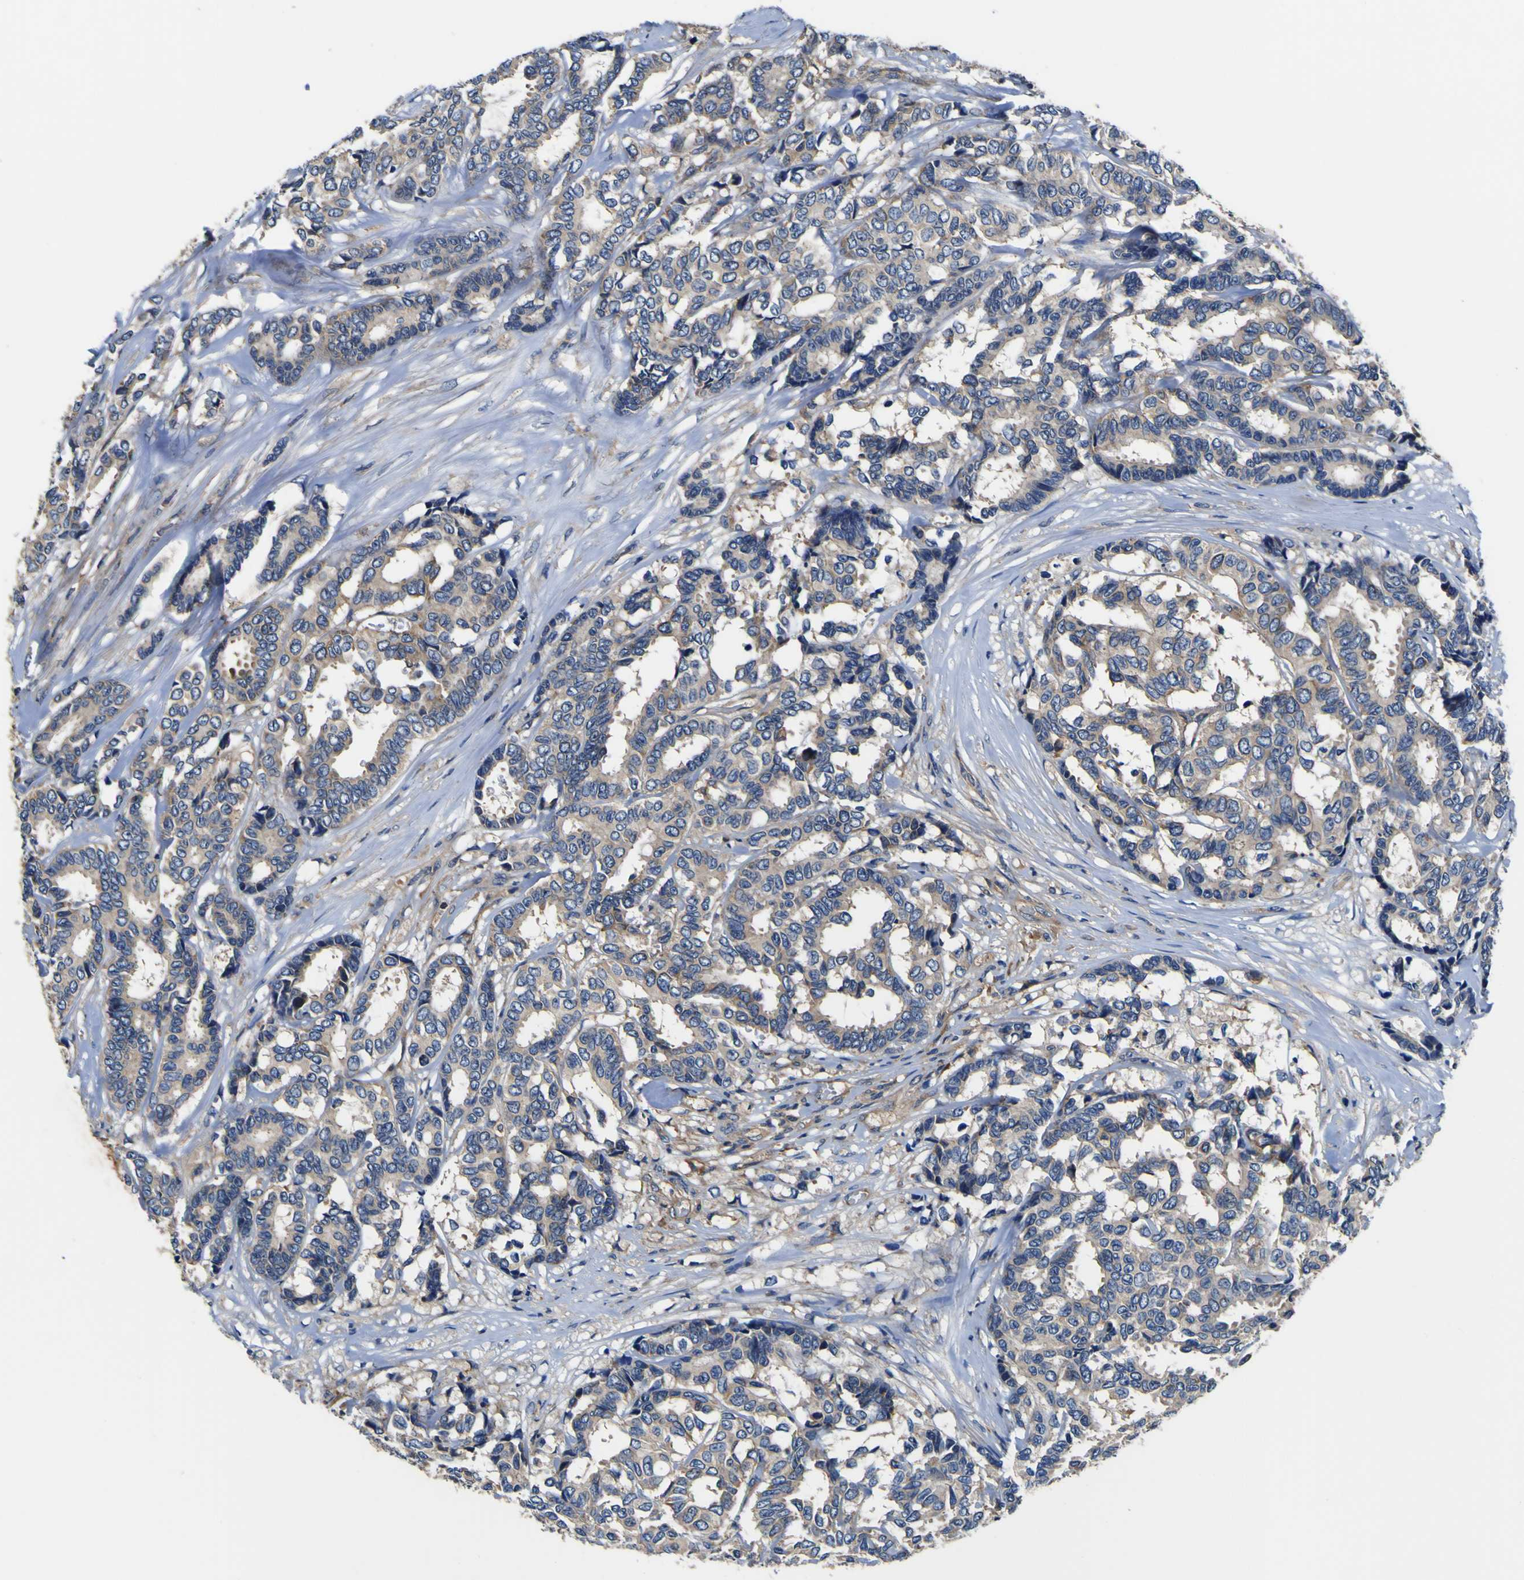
{"staining": {"intensity": "weak", "quantity": ">75%", "location": "cytoplasmic/membranous"}, "tissue": "breast cancer", "cell_type": "Tumor cells", "image_type": "cancer", "snomed": [{"axis": "morphology", "description": "Duct carcinoma"}, {"axis": "topography", "description": "Breast"}], "caption": "DAB (3,3'-diaminobenzidine) immunohistochemical staining of breast cancer (intraductal carcinoma) exhibits weak cytoplasmic/membranous protein expression in approximately >75% of tumor cells. (DAB (3,3'-diaminobenzidine) IHC with brightfield microscopy, high magnification).", "gene": "CNR2", "patient": {"sex": "female", "age": 87}}